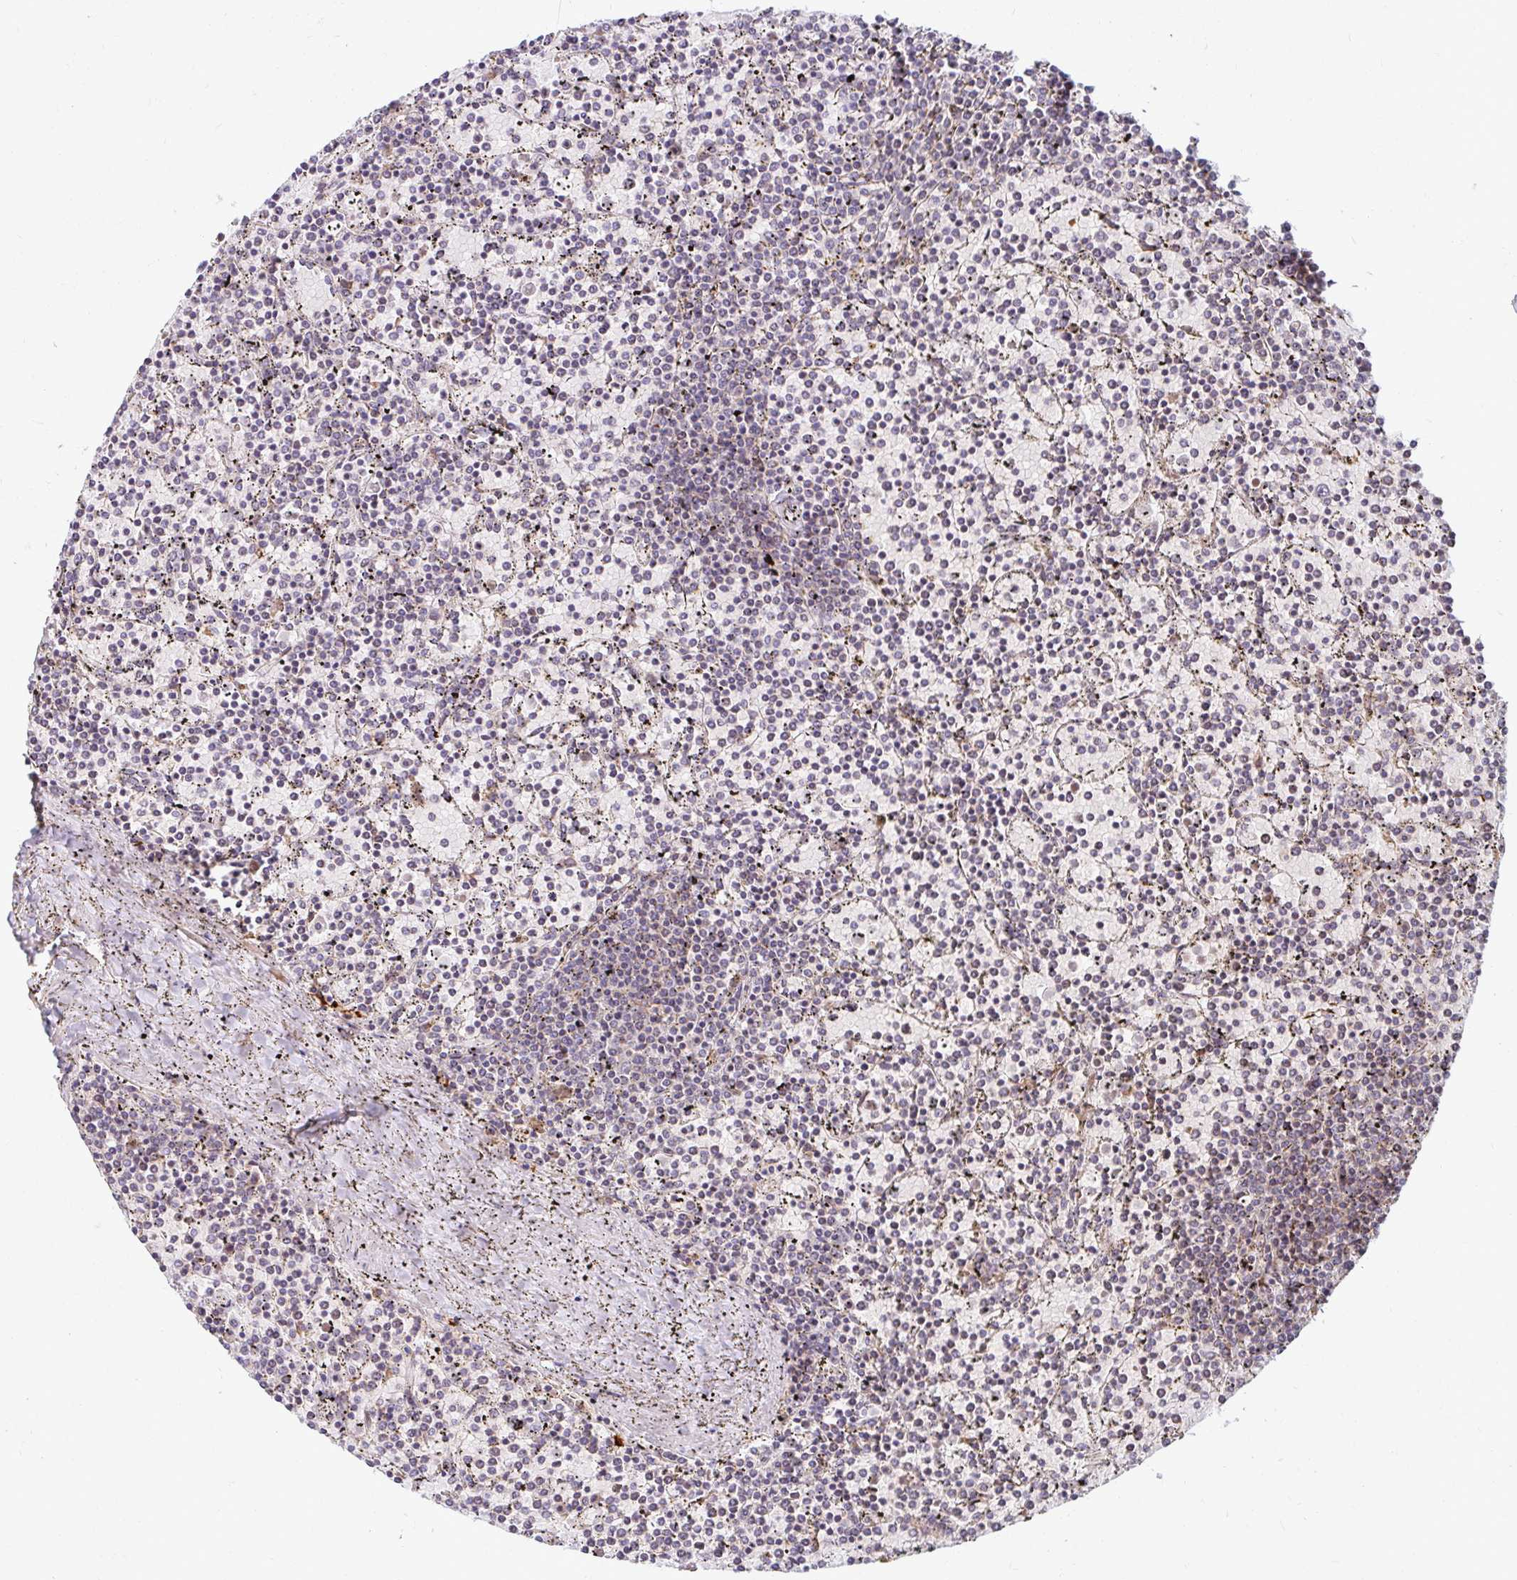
{"staining": {"intensity": "weak", "quantity": "<25%", "location": "cytoplasmic/membranous"}, "tissue": "lymphoma", "cell_type": "Tumor cells", "image_type": "cancer", "snomed": [{"axis": "morphology", "description": "Malignant lymphoma, non-Hodgkin's type, Low grade"}, {"axis": "topography", "description": "Spleen"}], "caption": "Micrograph shows no protein positivity in tumor cells of low-grade malignant lymphoma, non-Hodgkin's type tissue.", "gene": "SKP2", "patient": {"sex": "female", "age": 77}}